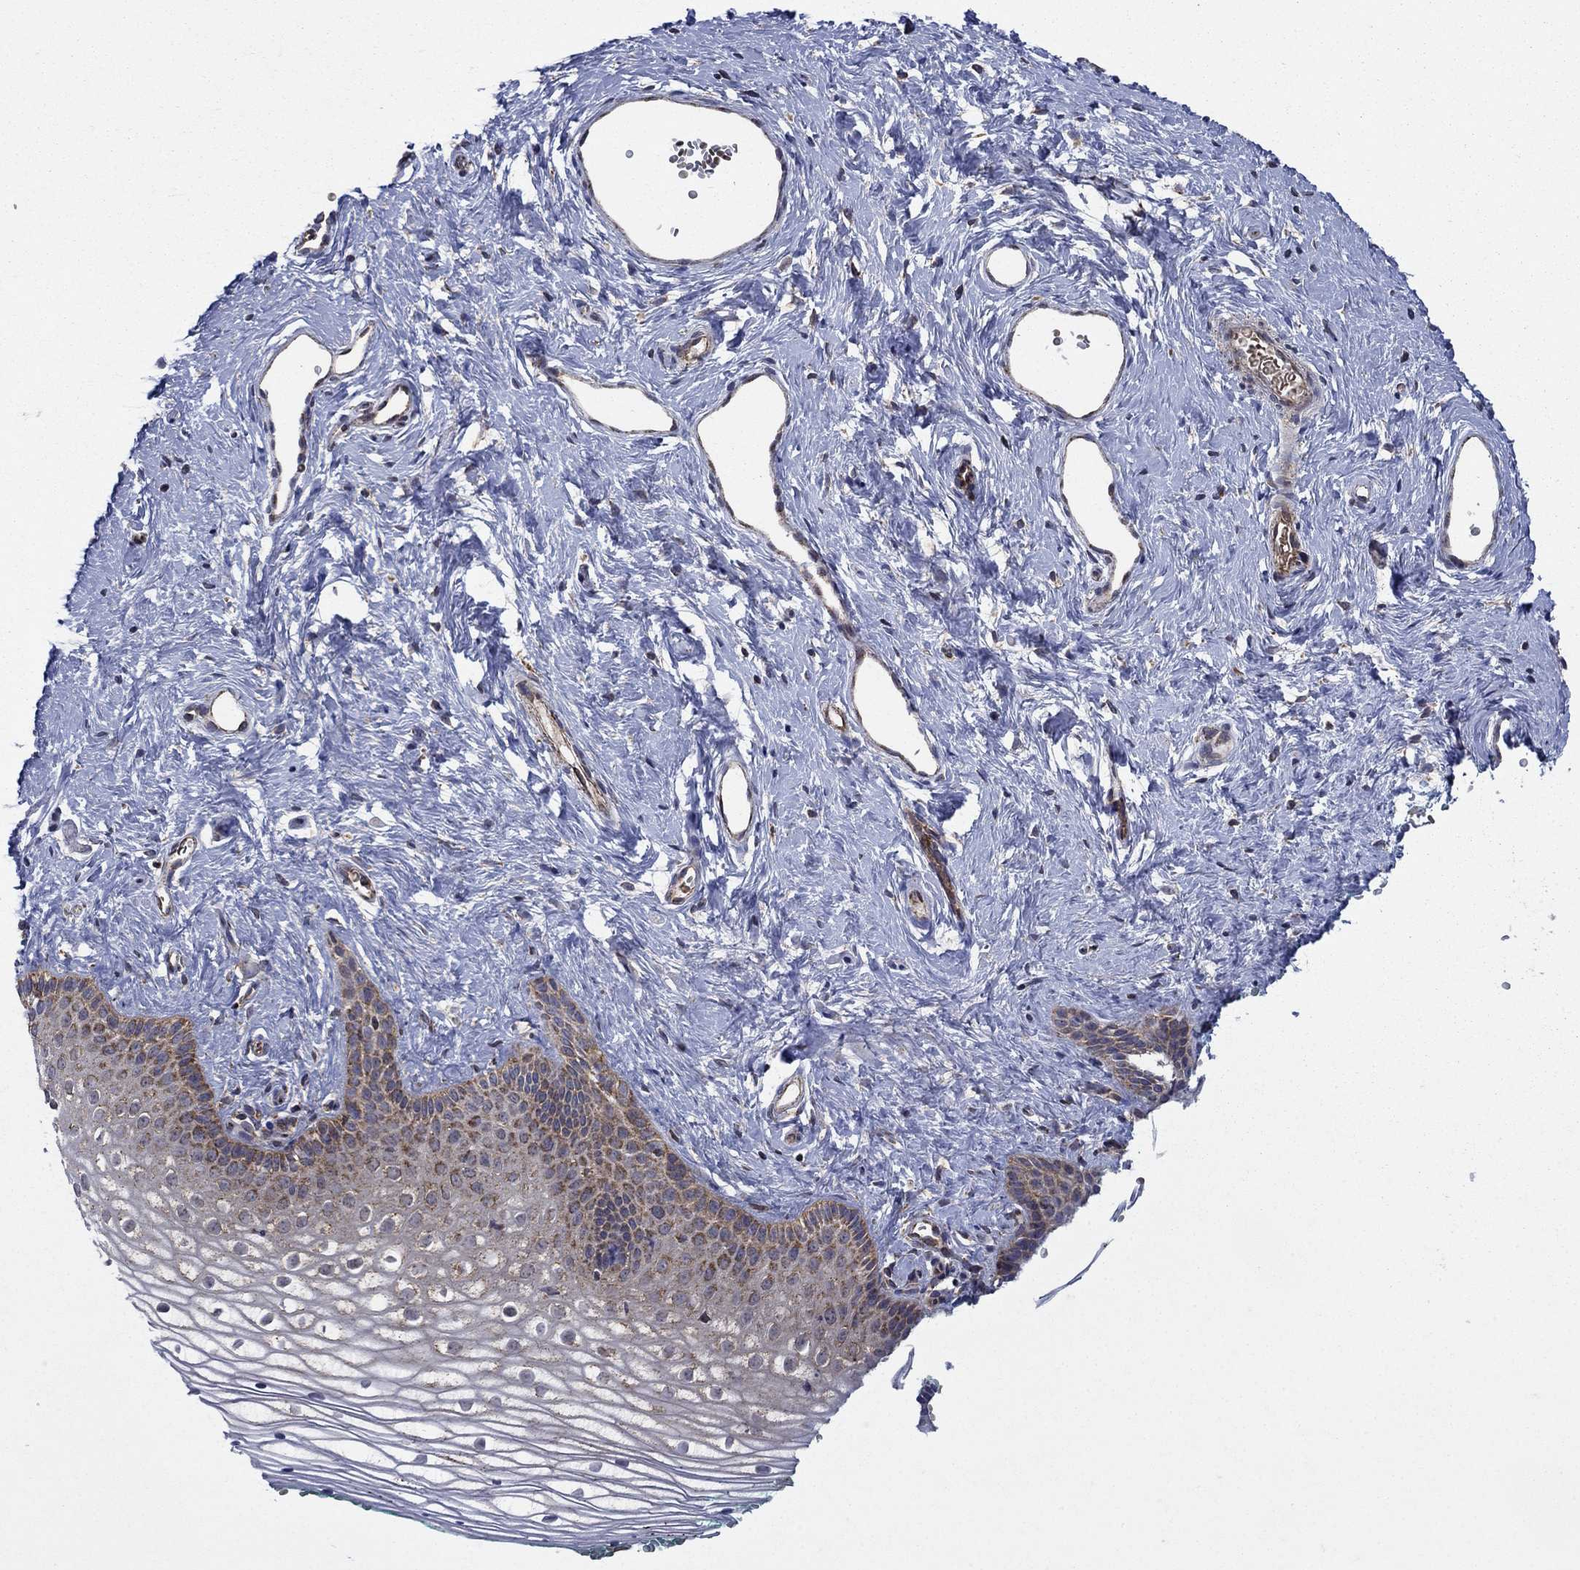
{"staining": {"intensity": "moderate", "quantity": "25%-75%", "location": "cytoplasmic/membranous"}, "tissue": "vagina", "cell_type": "Squamous epithelial cells", "image_type": "normal", "snomed": [{"axis": "morphology", "description": "Normal tissue, NOS"}, {"axis": "topography", "description": "Vagina"}], "caption": "Immunohistochemistry (IHC) of benign vagina exhibits medium levels of moderate cytoplasmic/membranous staining in about 25%-75% of squamous epithelial cells.", "gene": "RNF19B", "patient": {"sex": "female", "age": 36}}